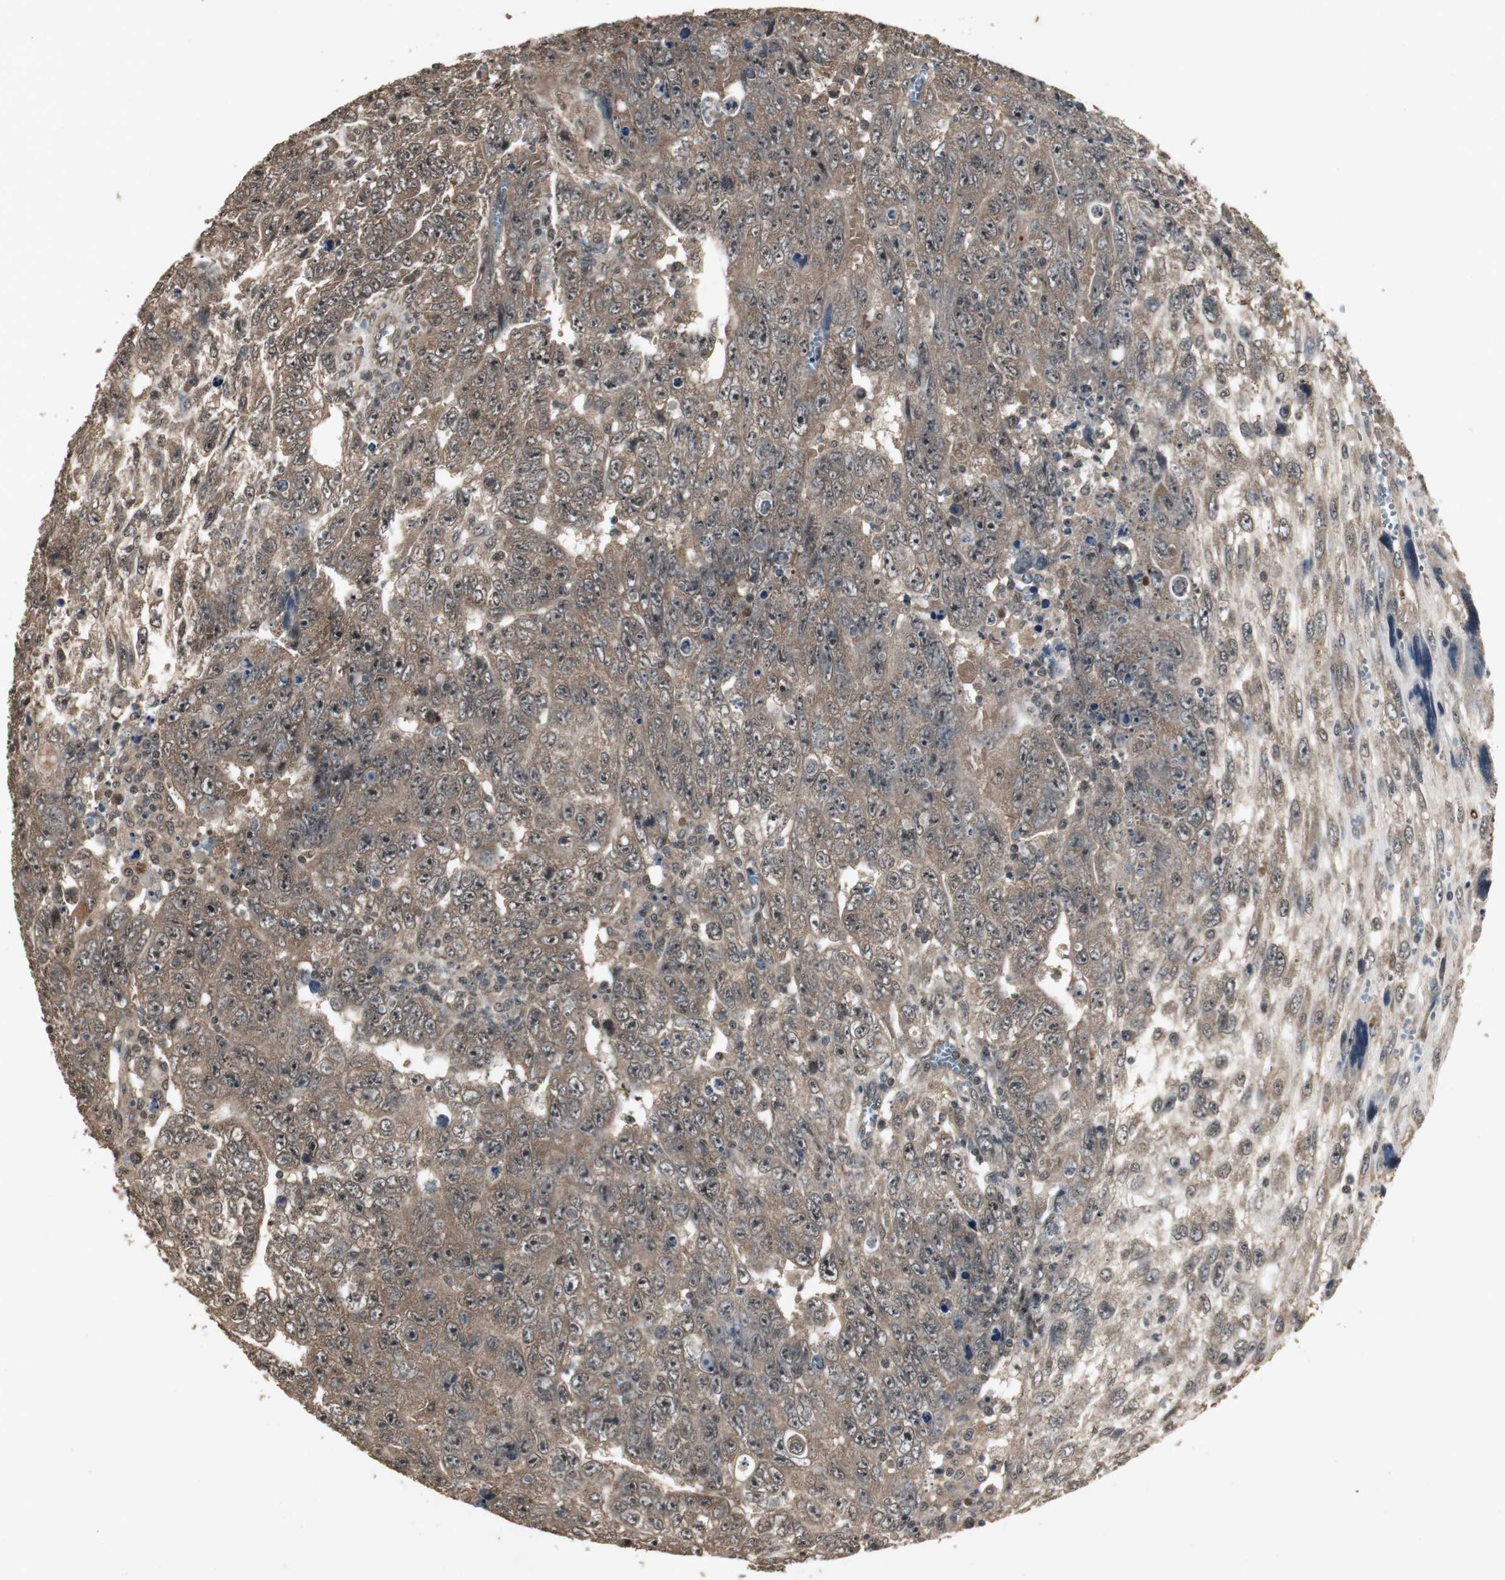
{"staining": {"intensity": "moderate", "quantity": ">75%", "location": "cytoplasmic/membranous,nuclear"}, "tissue": "testis cancer", "cell_type": "Tumor cells", "image_type": "cancer", "snomed": [{"axis": "morphology", "description": "Carcinoma, Embryonal, NOS"}, {"axis": "topography", "description": "Testis"}], "caption": "Tumor cells exhibit moderate cytoplasmic/membranous and nuclear expression in about >75% of cells in testis cancer (embryonal carcinoma).", "gene": "EMX1", "patient": {"sex": "male", "age": 28}}